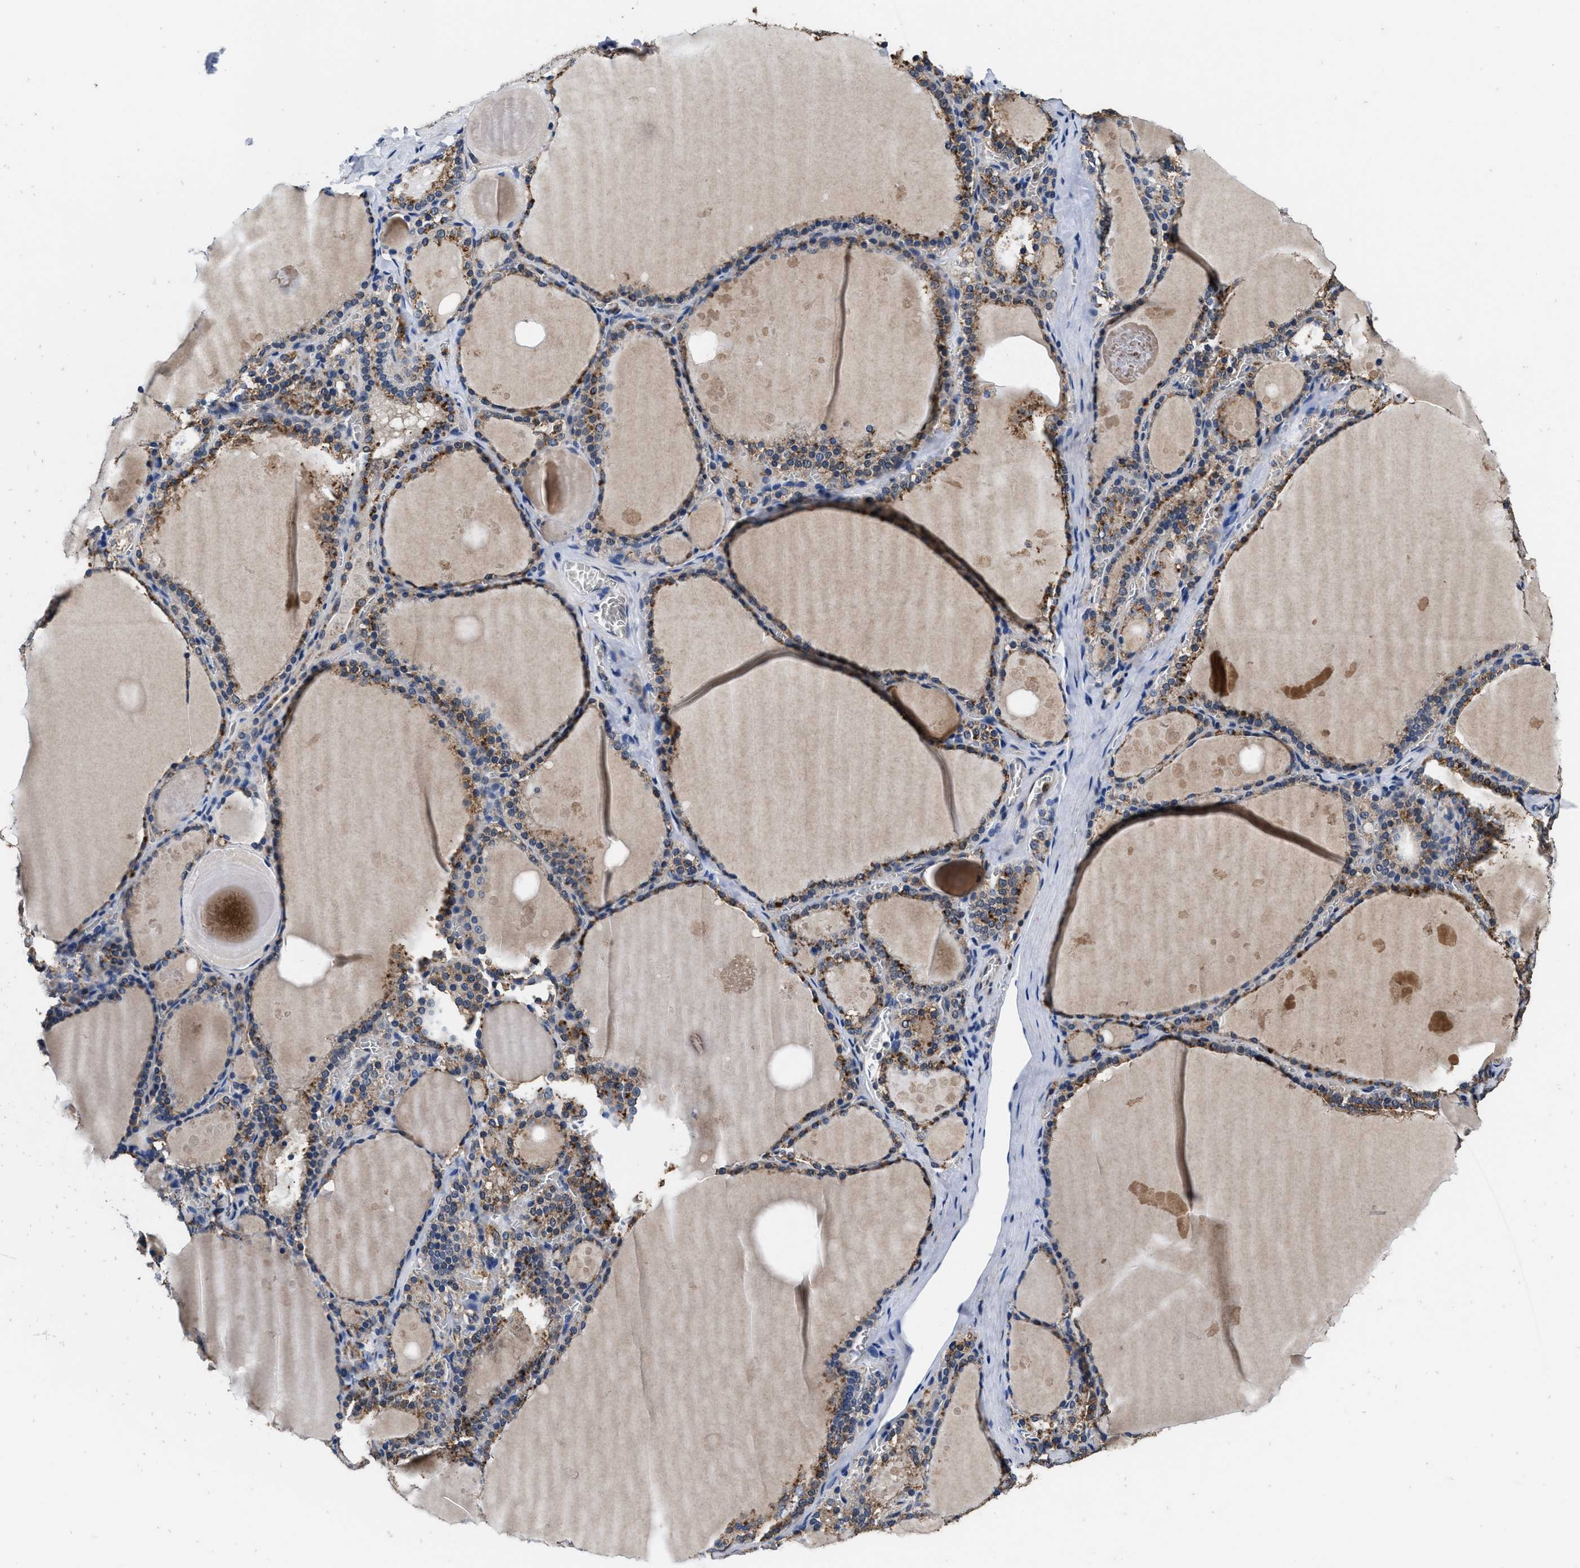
{"staining": {"intensity": "moderate", "quantity": ">75%", "location": "cytoplasmic/membranous"}, "tissue": "thyroid gland", "cell_type": "Glandular cells", "image_type": "normal", "snomed": [{"axis": "morphology", "description": "Normal tissue, NOS"}, {"axis": "topography", "description": "Thyroid gland"}], "caption": "This histopathology image displays IHC staining of unremarkable thyroid gland, with medium moderate cytoplasmic/membranous staining in approximately >75% of glandular cells.", "gene": "ACLY", "patient": {"sex": "male", "age": 56}}